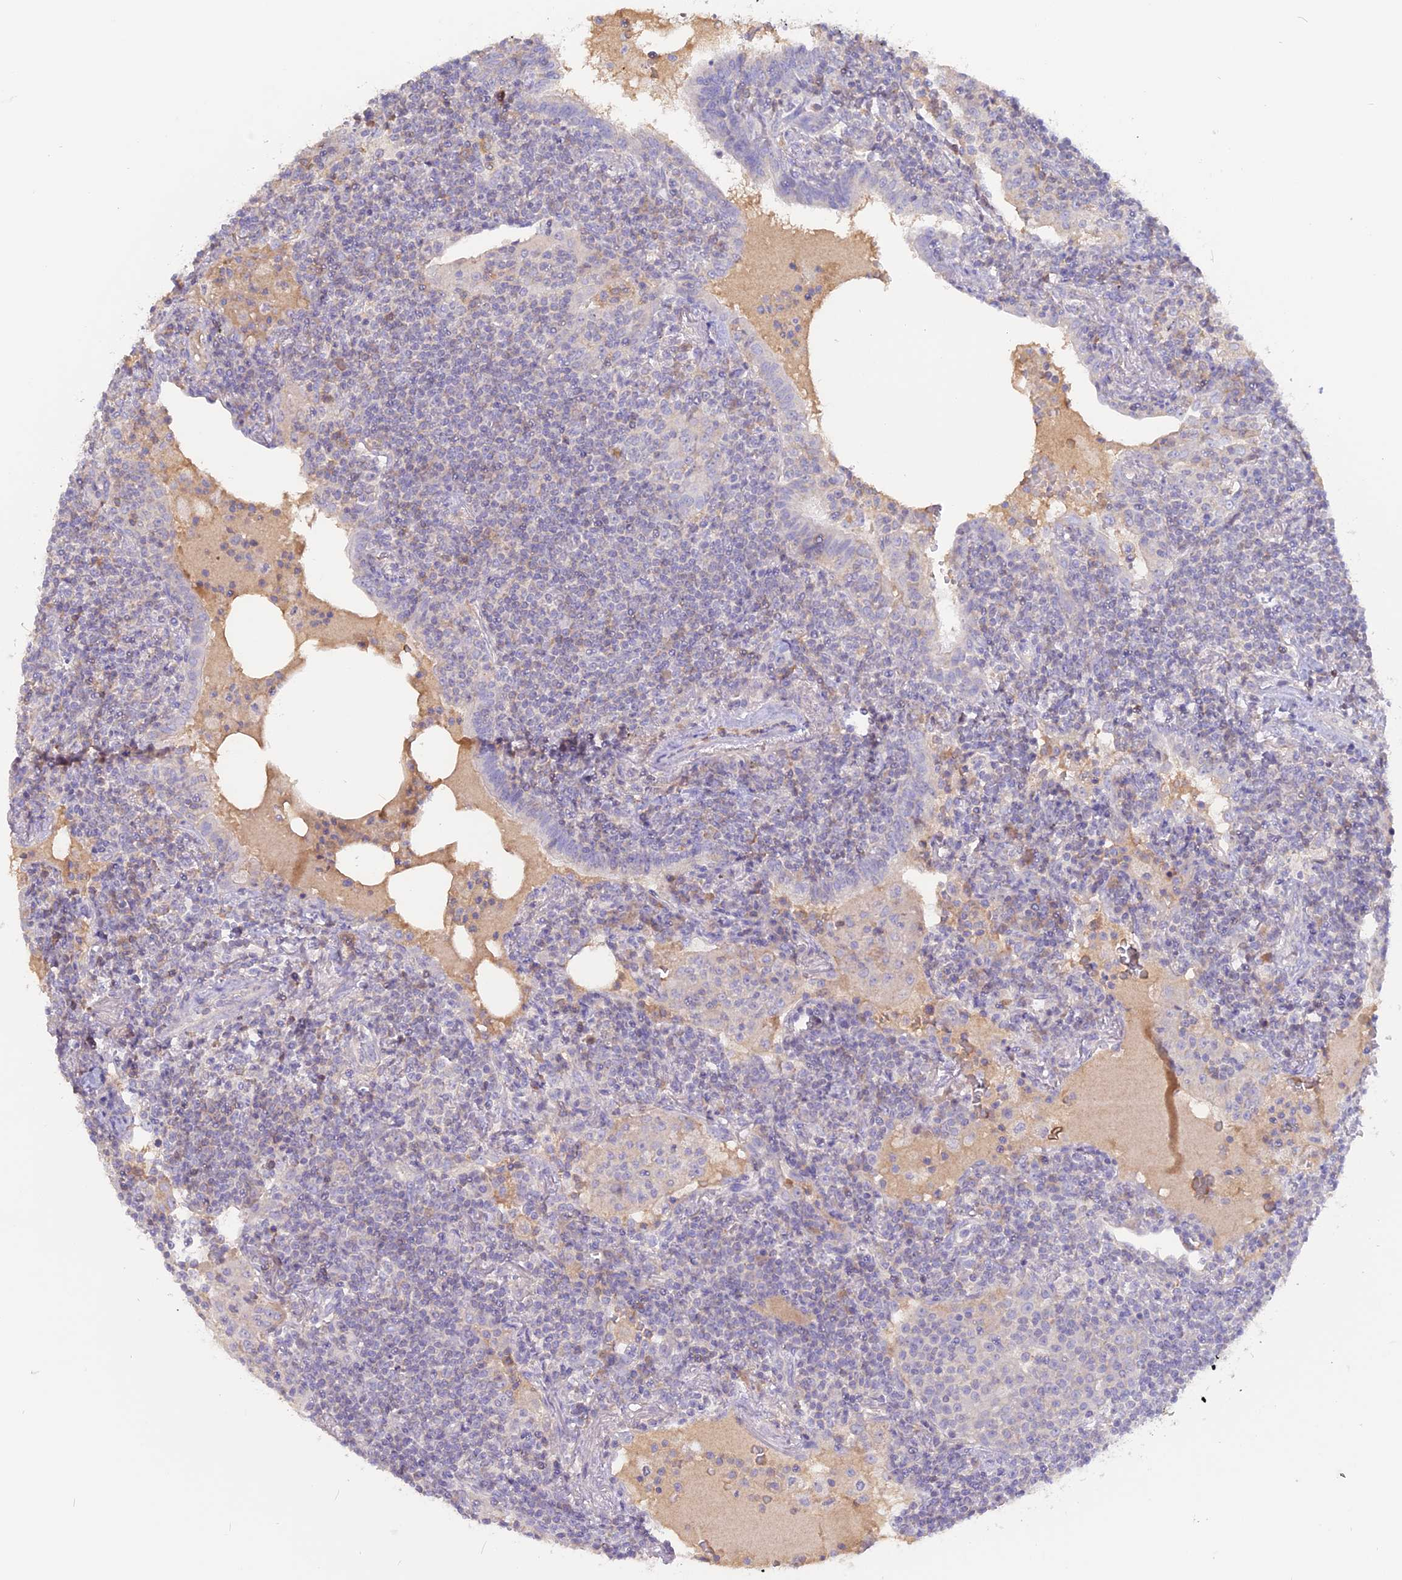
{"staining": {"intensity": "negative", "quantity": "none", "location": "none"}, "tissue": "lymphoma", "cell_type": "Tumor cells", "image_type": "cancer", "snomed": [{"axis": "morphology", "description": "Malignant lymphoma, non-Hodgkin's type, Low grade"}, {"axis": "topography", "description": "Lung"}], "caption": "High power microscopy micrograph of an immunohistochemistry (IHC) photomicrograph of low-grade malignant lymphoma, non-Hodgkin's type, revealing no significant expression in tumor cells.", "gene": "ADGRA1", "patient": {"sex": "female", "age": 71}}